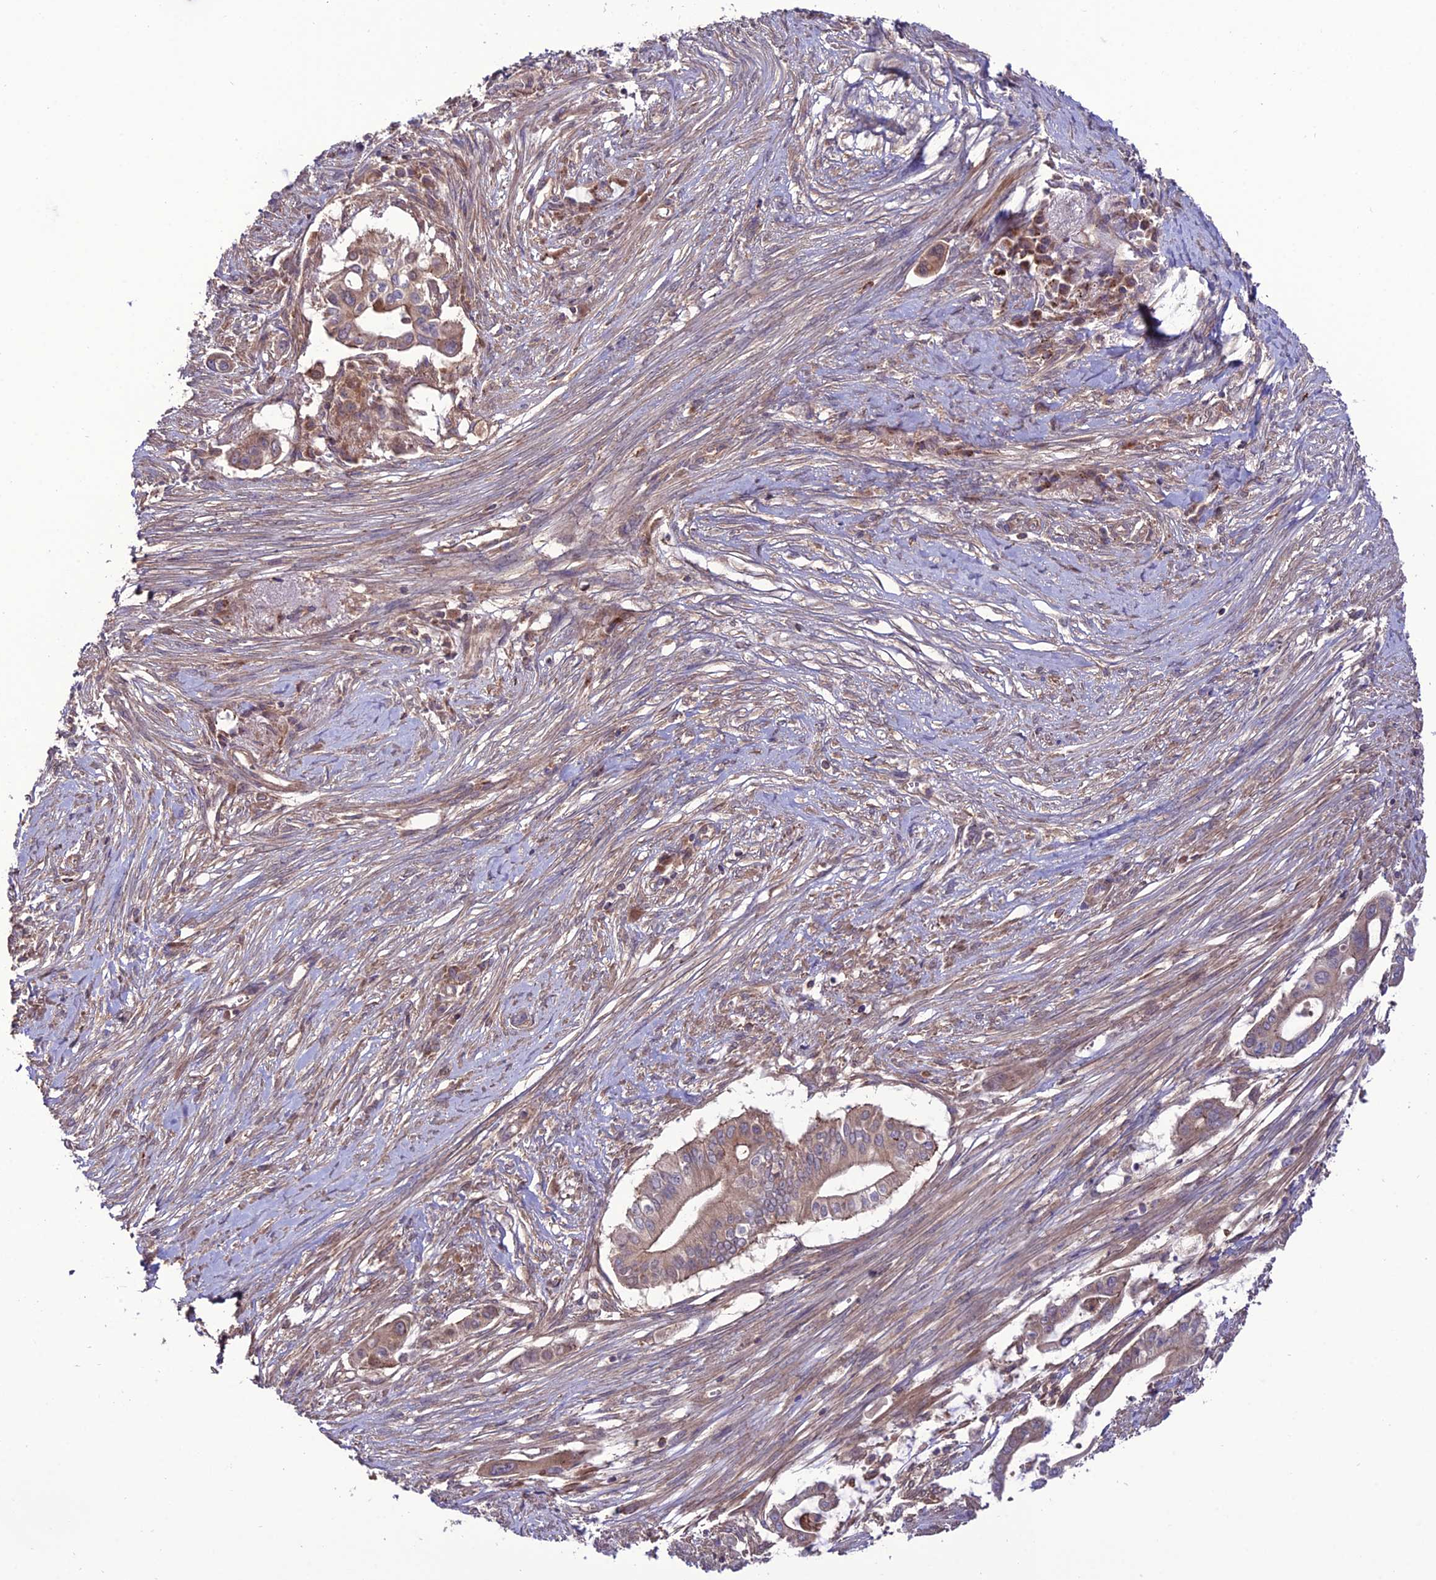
{"staining": {"intensity": "weak", "quantity": ">75%", "location": "cytoplasmic/membranous"}, "tissue": "pancreatic cancer", "cell_type": "Tumor cells", "image_type": "cancer", "snomed": [{"axis": "morphology", "description": "Adenocarcinoma, NOS"}, {"axis": "topography", "description": "Pancreas"}], "caption": "Human pancreatic adenocarcinoma stained with a protein marker shows weak staining in tumor cells.", "gene": "PPIL3", "patient": {"sex": "male", "age": 68}}